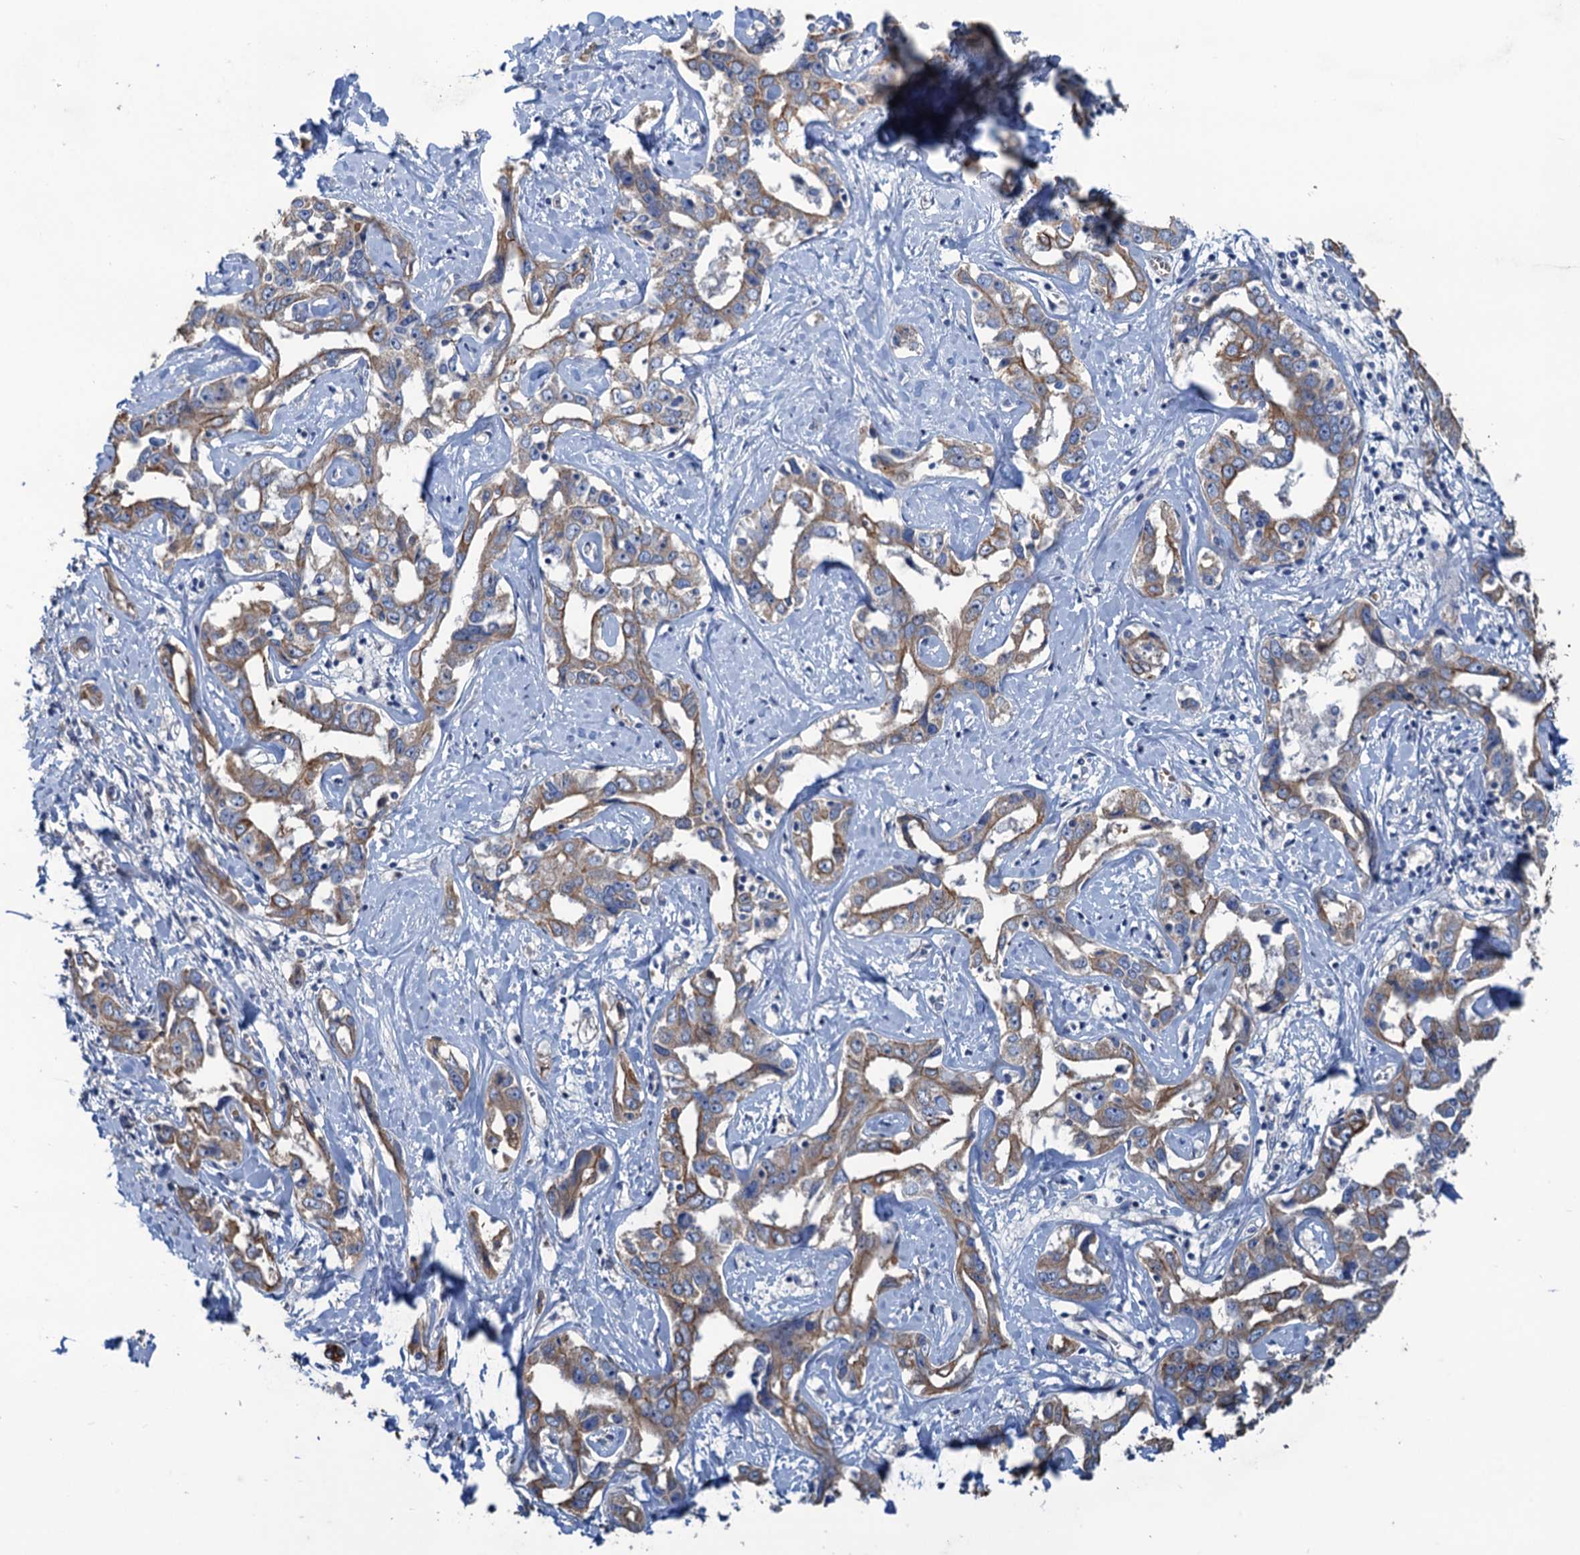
{"staining": {"intensity": "moderate", "quantity": ">75%", "location": "cytoplasmic/membranous"}, "tissue": "liver cancer", "cell_type": "Tumor cells", "image_type": "cancer", "snomed": [{"axis": "morphology", "description": "Cholangiocarcinoma"}, {"axis": "topography", "description": "Liver"}], "caption": "Tumor cells reveal medium levels of moderate cytoplasmic/membranous staining in approximately >75% of cells in human liver cancer.", "gene": "SMCO3", "patient": {"sex": "male", "age": 59}}